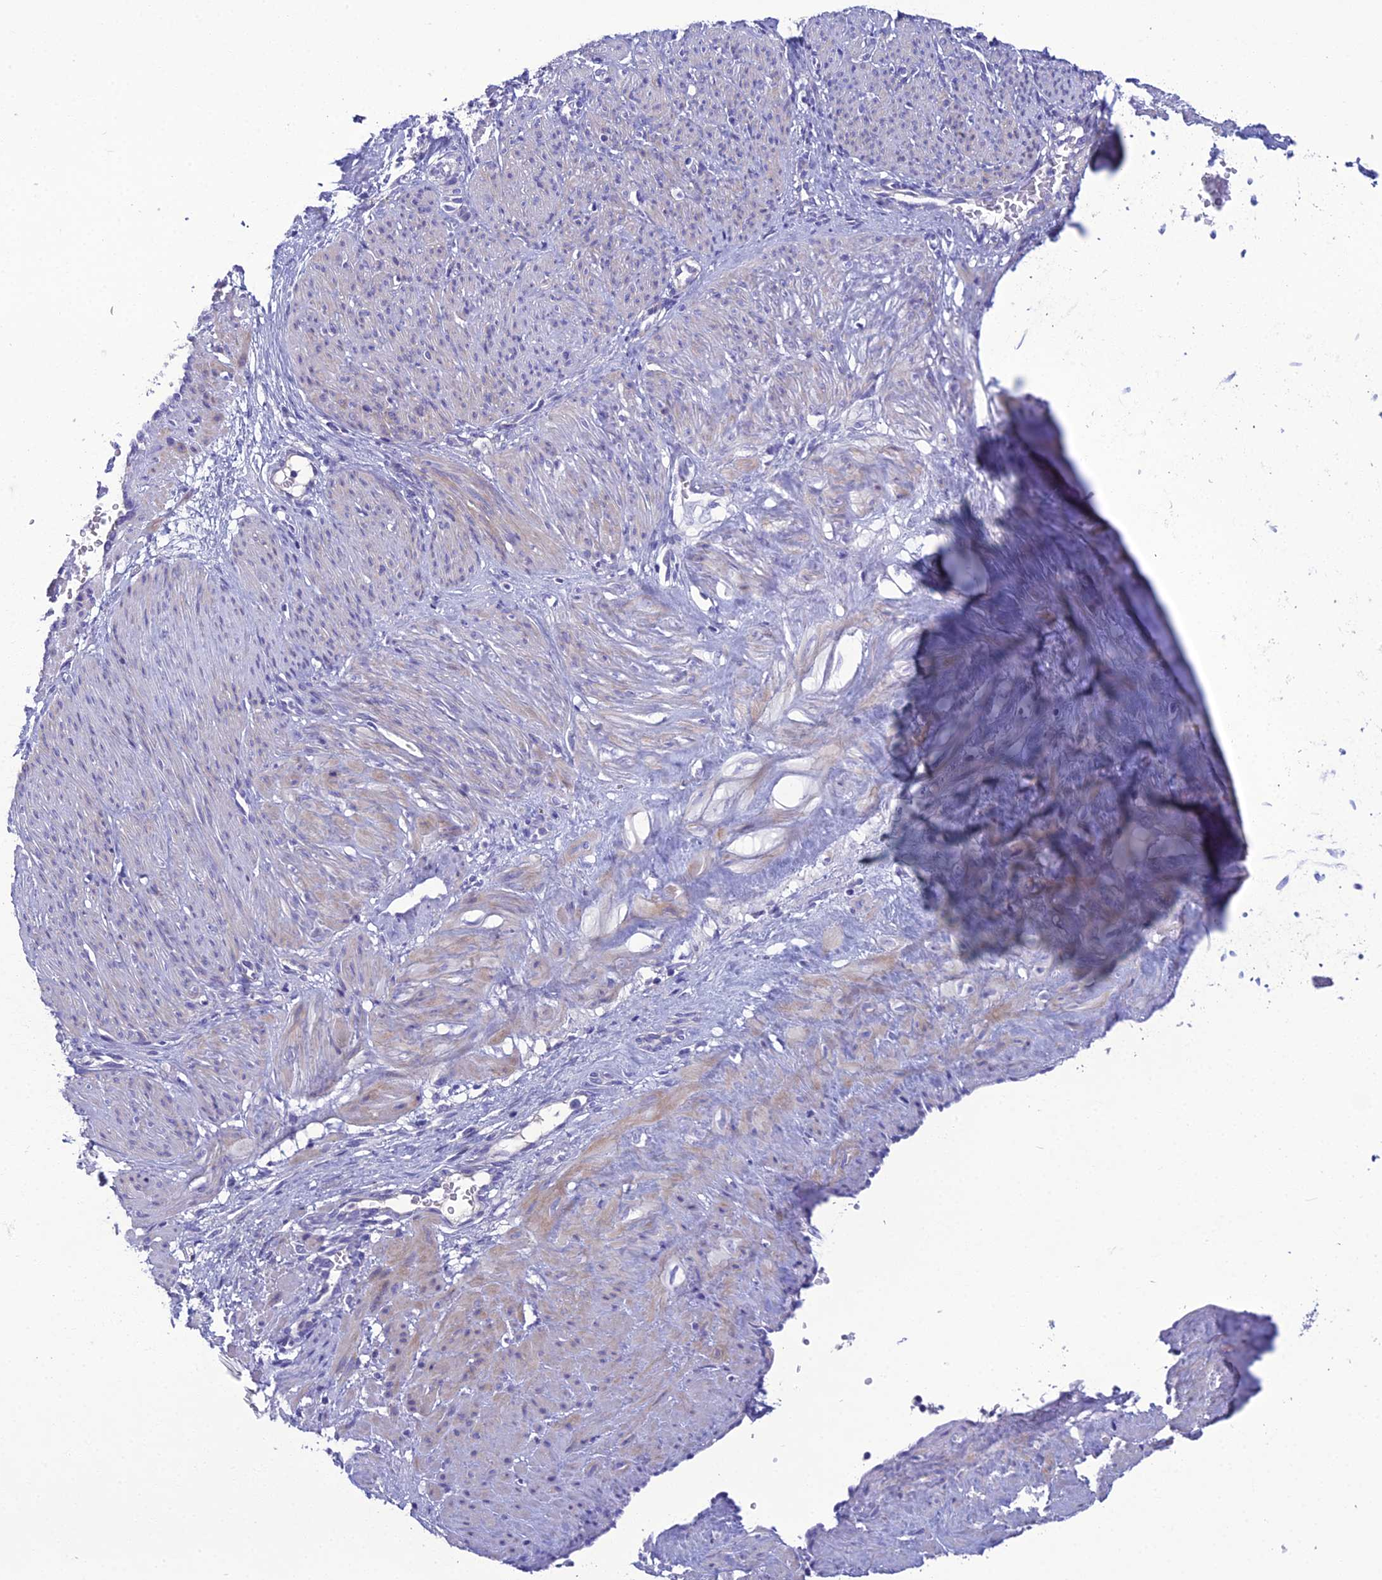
{"staining": {"intensity": "weak", "quantity": "<25%", "location": "cytoplasmic/membranous"}, "tissue": "smooth muscle", "cell_type": "Smooth muscle cells", "image_type": "normal", "snomed": [{"axis": "morphology", "description": "Normal tissue, NOS"}, {"axis": "topography", "description": "Endometrium"}], "caption": "A micrograph of smooth muscle stained for a protein displays no brown staining in smooth muscle cells. The staining was performed using DAB (3,3'-diaminobenzidine) to visualize the protein expression in brown, while the nuclei were stained in blue with hematoxylin (Magnification: 20x).", "gene": "OR56B1", "patient": {"sex": "female", "age": 33}}